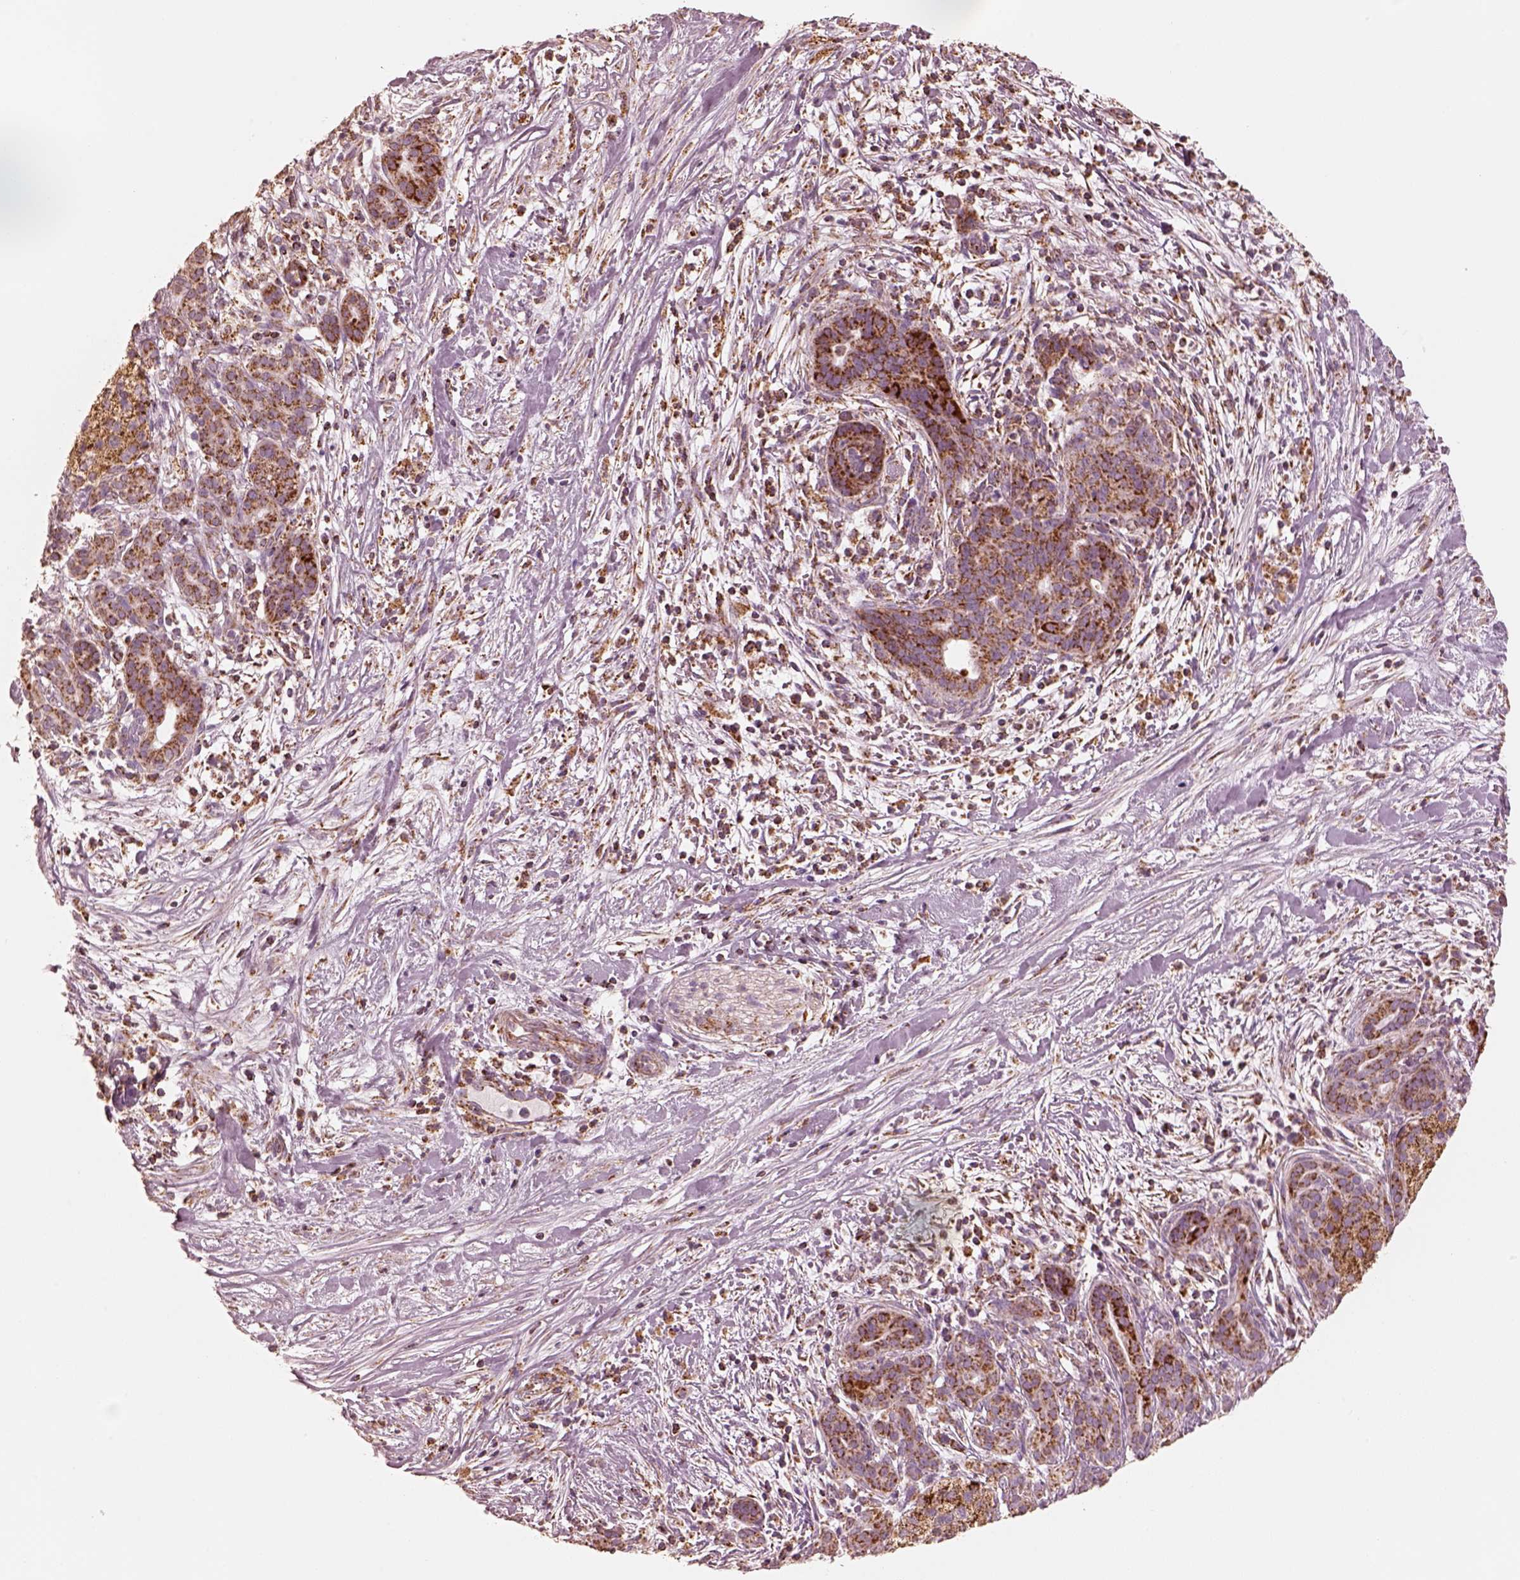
{"staining": {"intensity": "strong", "quantity": ">75%", "location": "cytoplasmic/membranous"}, "tissue": "pancreatic cancer", "cell_type": "Tumor cells", "image_type": "cancer", "snomed": [{"axis": "morphology", "description": "Adenocarcinoma, NOS"}, {"axis": "topography", "description": "Pancreas"}], "caption": "Immunohistochemistry histopathology image of neoplastic tissue: human pancreatic cancer stained using immunohistochemistry (IHC) exhibits high levels of strong protein expression localized specifically in the cytoplasmic/membranous of tumor cells, appearing as a cytoplasmic/membranous brown color.", "gene": "ENTPD6", "patient": {"sex": "male", "age": 44}}